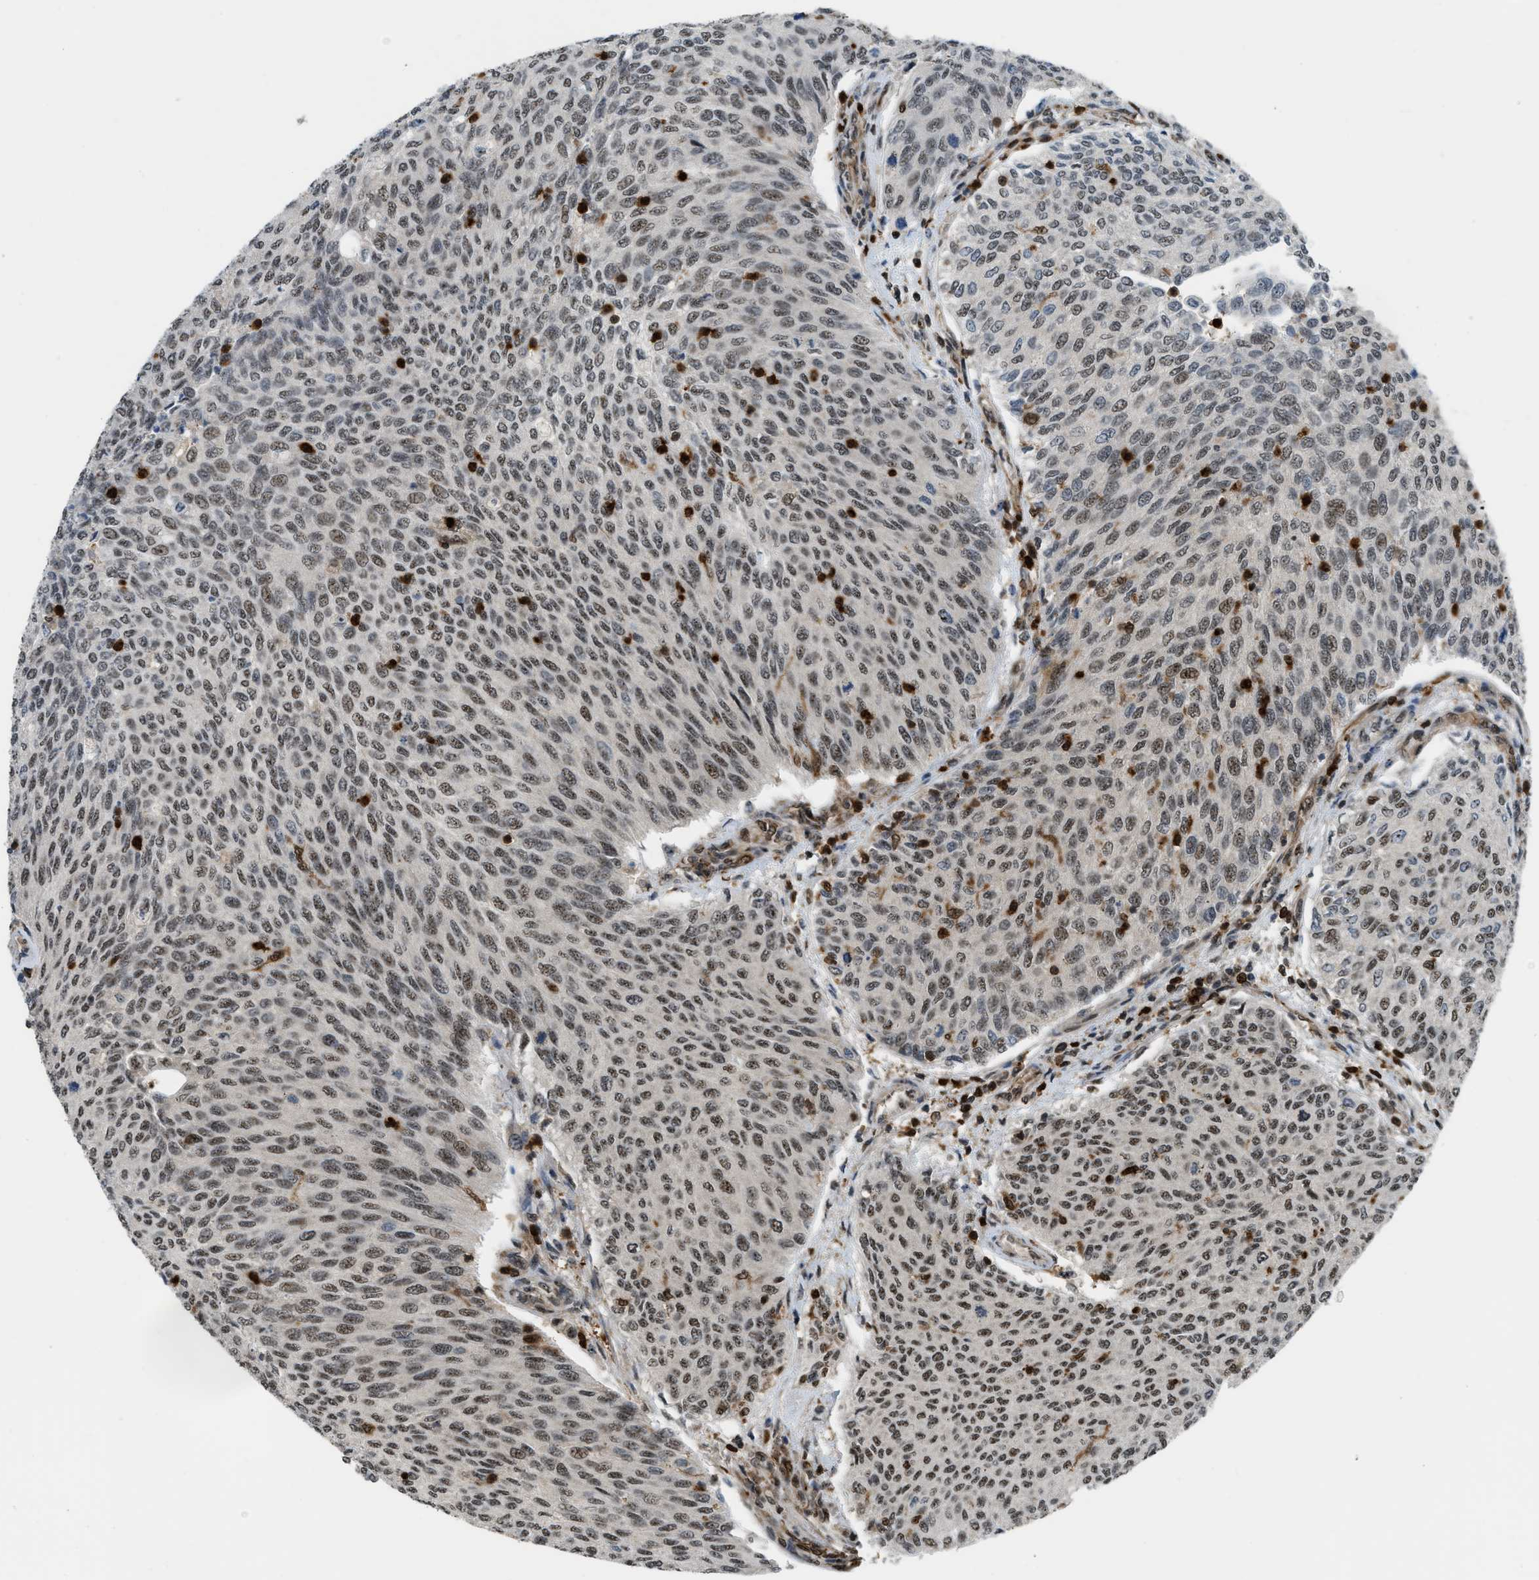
{"staining": {"intensity": "moderate", "quantity": "25%-75%", "location": "nuclear"}, "tissue": "urothelial cancer", "cell_type": "Tumor cells", "image_type": "cancer", "snomed": [{"axis": "morphology", "description": "Urothelial carcinoma, Low grade"}, {"axis": "topography", "description": "Urinary bladder"}], "caption": "A high-resolution photomicrograph shows immunohistochemistry (IHC) staining of low-grade urothelial carcinoma, which exhibits moderate nuclear positivity in about 25%-75% of tumor cells. Using DAB (brown) and hematoxylin (blue) stains, captured at high magnification using brightfield microscopy.", "gene": "E2F1", "patient": {"sex": "female", "age": 79}}